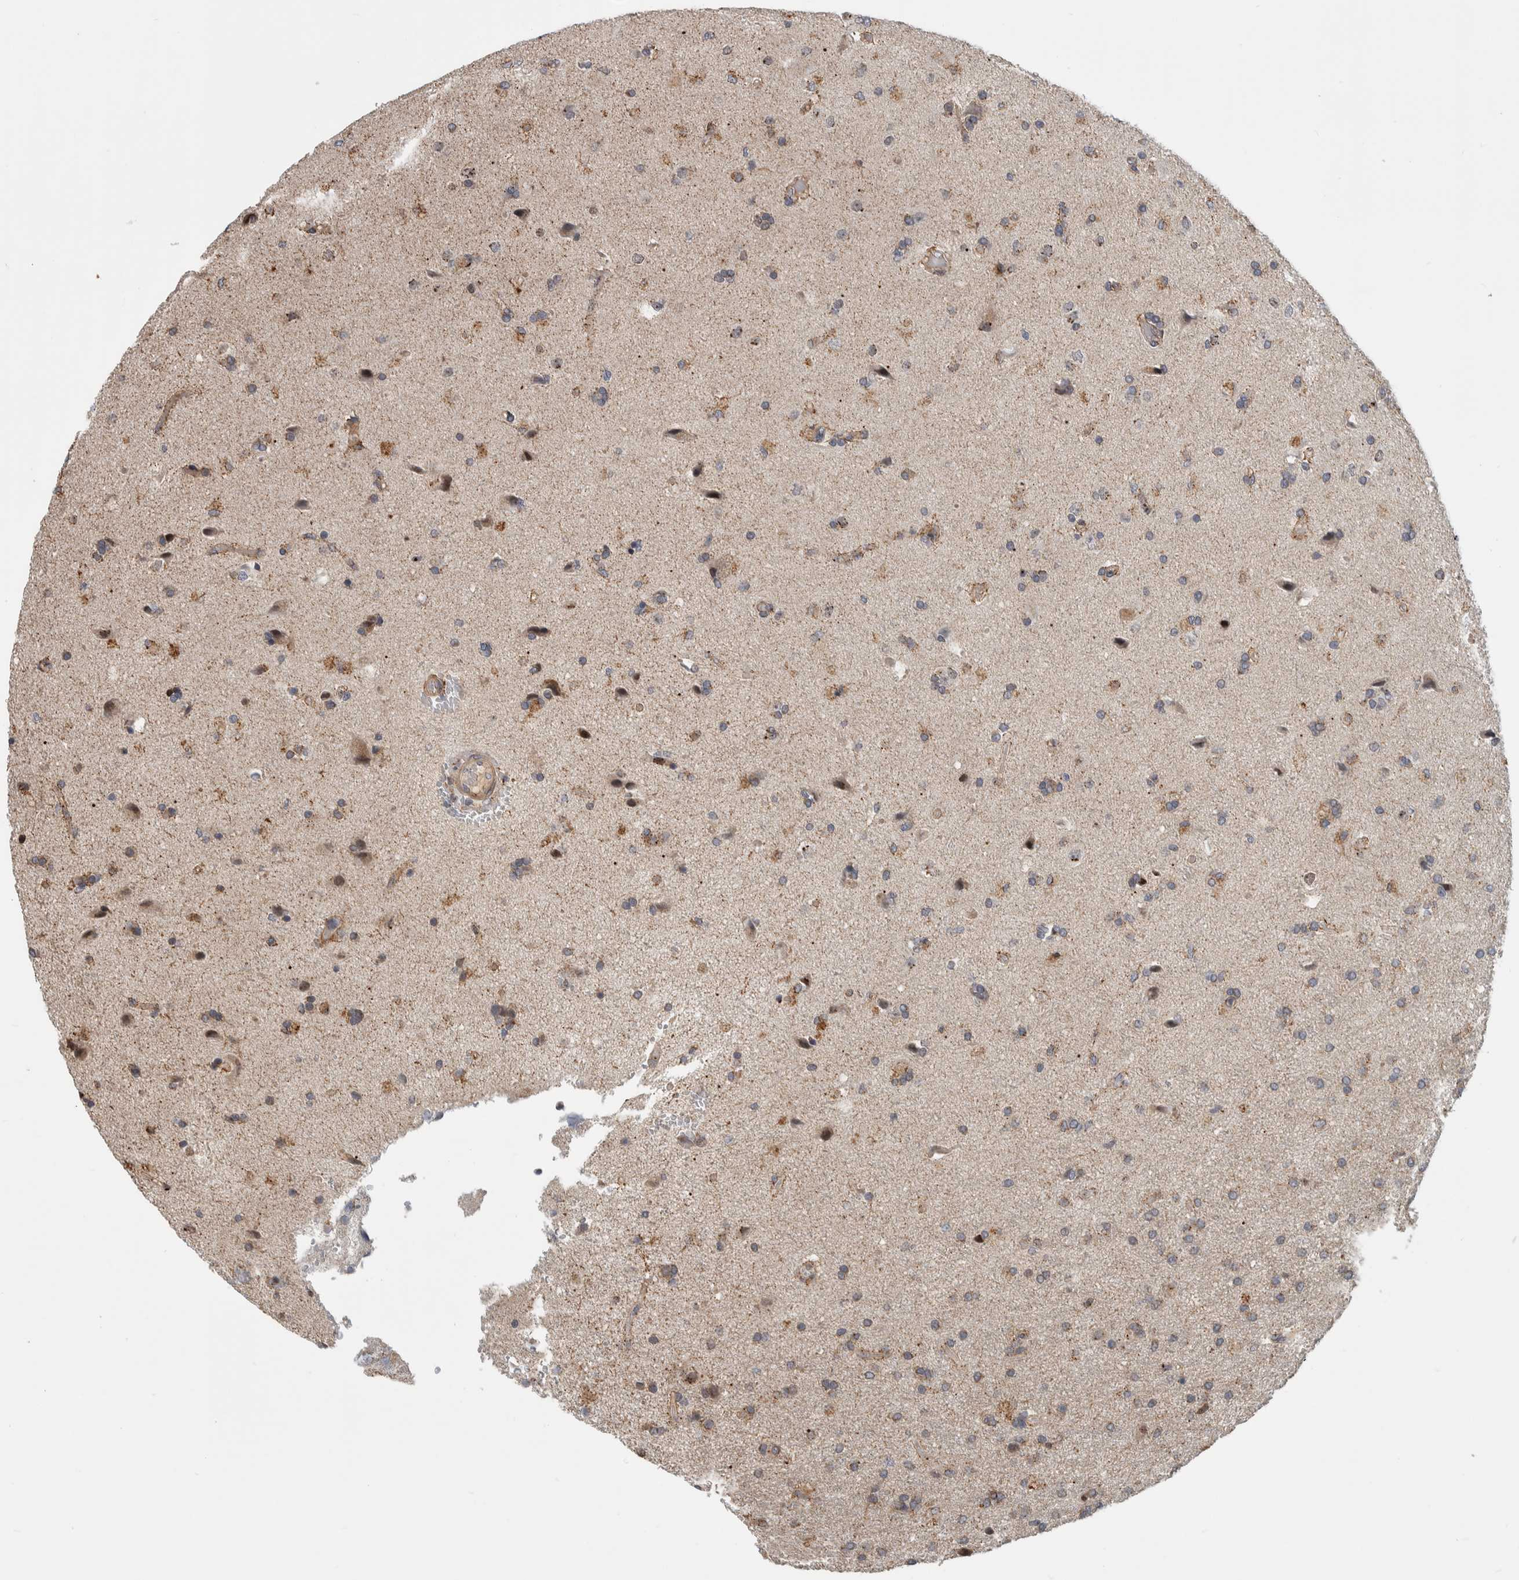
{"staining": {"intensity": "weak", "quantity": "25%-75%", "location": "cytoplasmic/membranous"}, "tissue": "glioma", "cell_type": "Tumor cells", "image_type": "cancer", "snomed": [{"axis": "morphology", "description": "Glioma, malignant, High grade"}, {"axis": "topography", "description": "Brain"}], "caption": "A low amount of weak cytoplasmic/membranous positivity is appreciated in approximately 25%-75% of tumor cells in glioma tissue. (Brightfield microscopy of DAB IHC at high magnification).", "gene": "MSL1", "patient": {"sex": "male", "age": 72}}